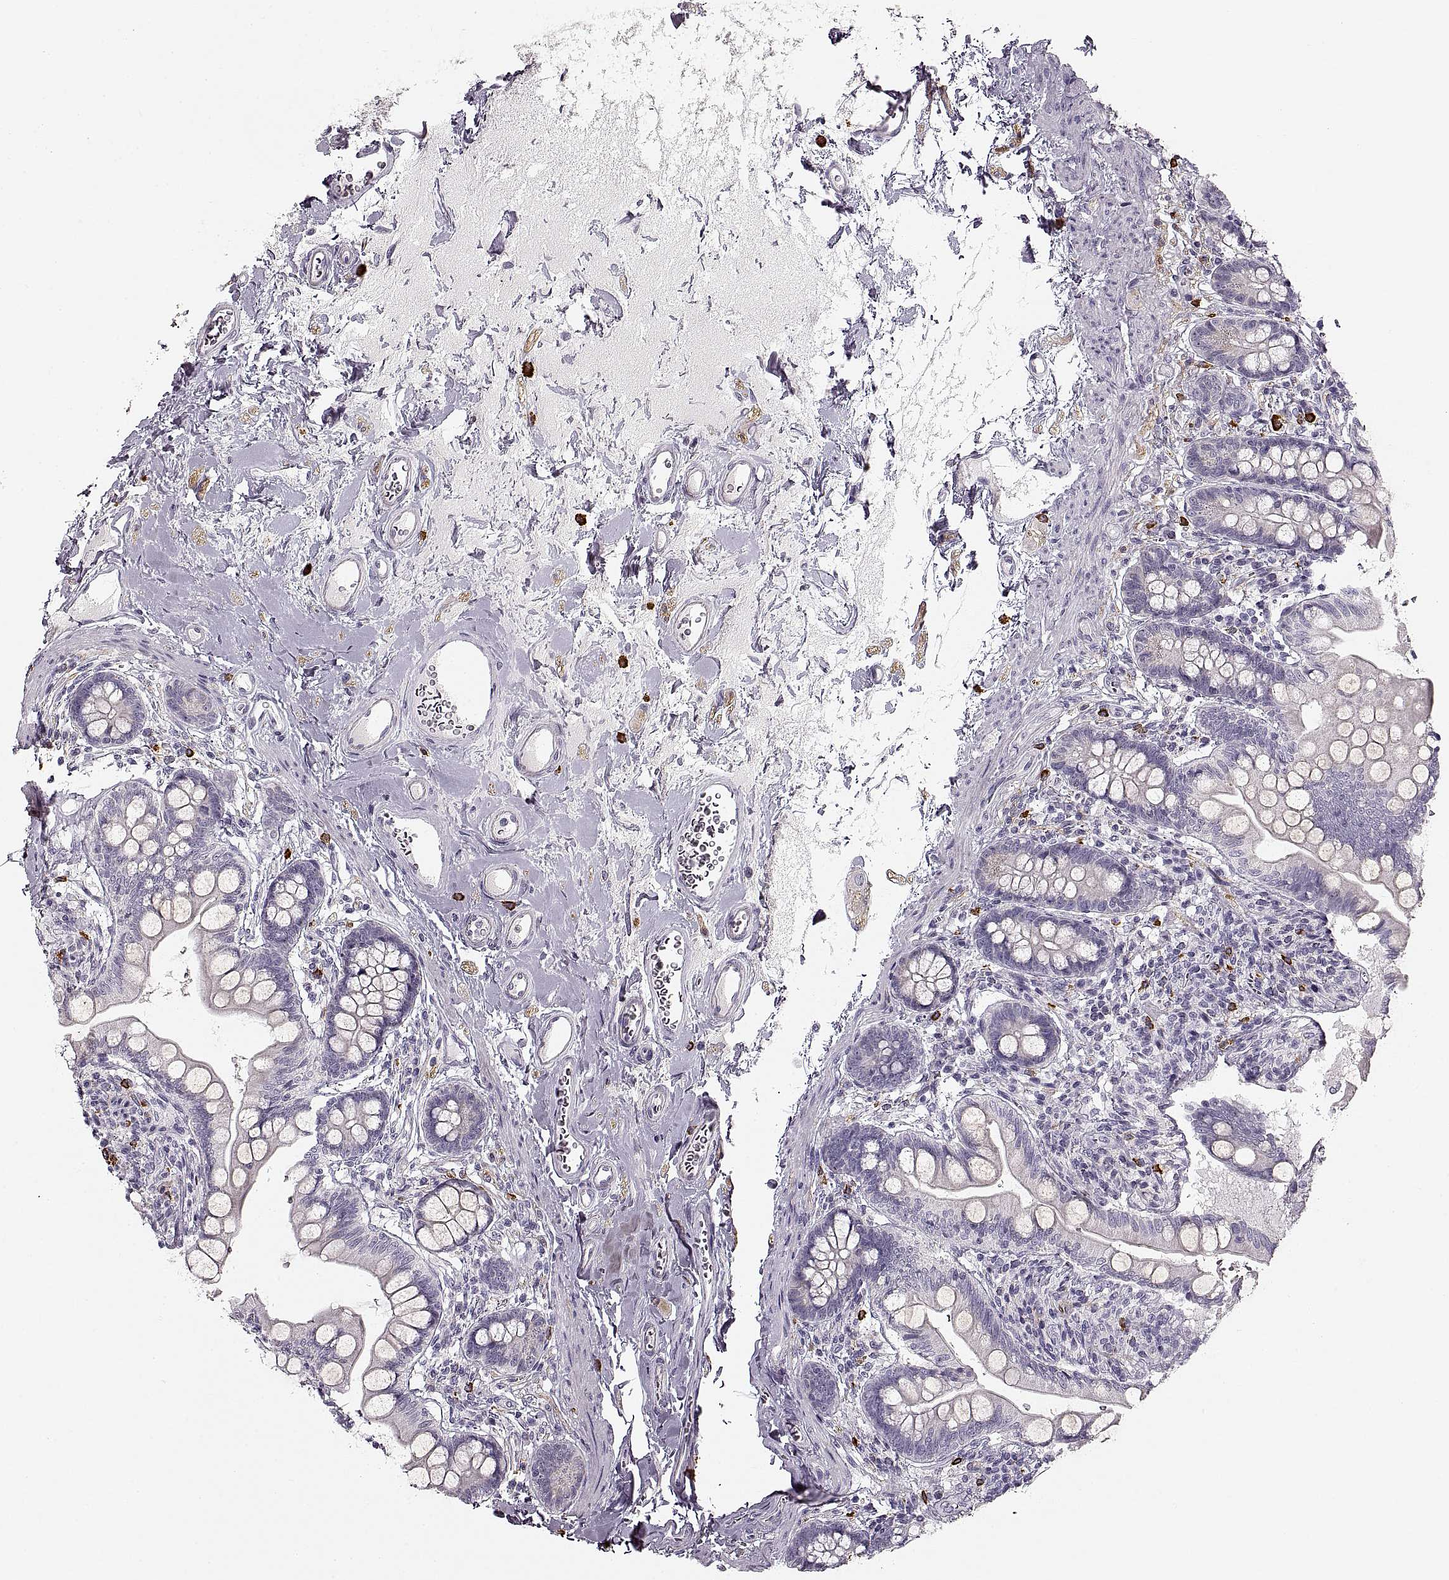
{"staining": {"intensity": "negative", "quantity": "none", "location": "none"}, "tissue": "small intestine", "cell_type": "Glandular cells", "image_type": "normal", "snomed": [{"axis": "morphology", "description": "Normal tissue, NOS"}, {"axis": "topography", "description": "Small intestine"}], "caption": "DAB (3,3'-diaminobenzidine) immunohistochemical staining of unremarkable human small intestine demonstrates no significant staining in glandular cells.", "gene": "CNTN1", "patient": {"sex": "female", "age": 56}}